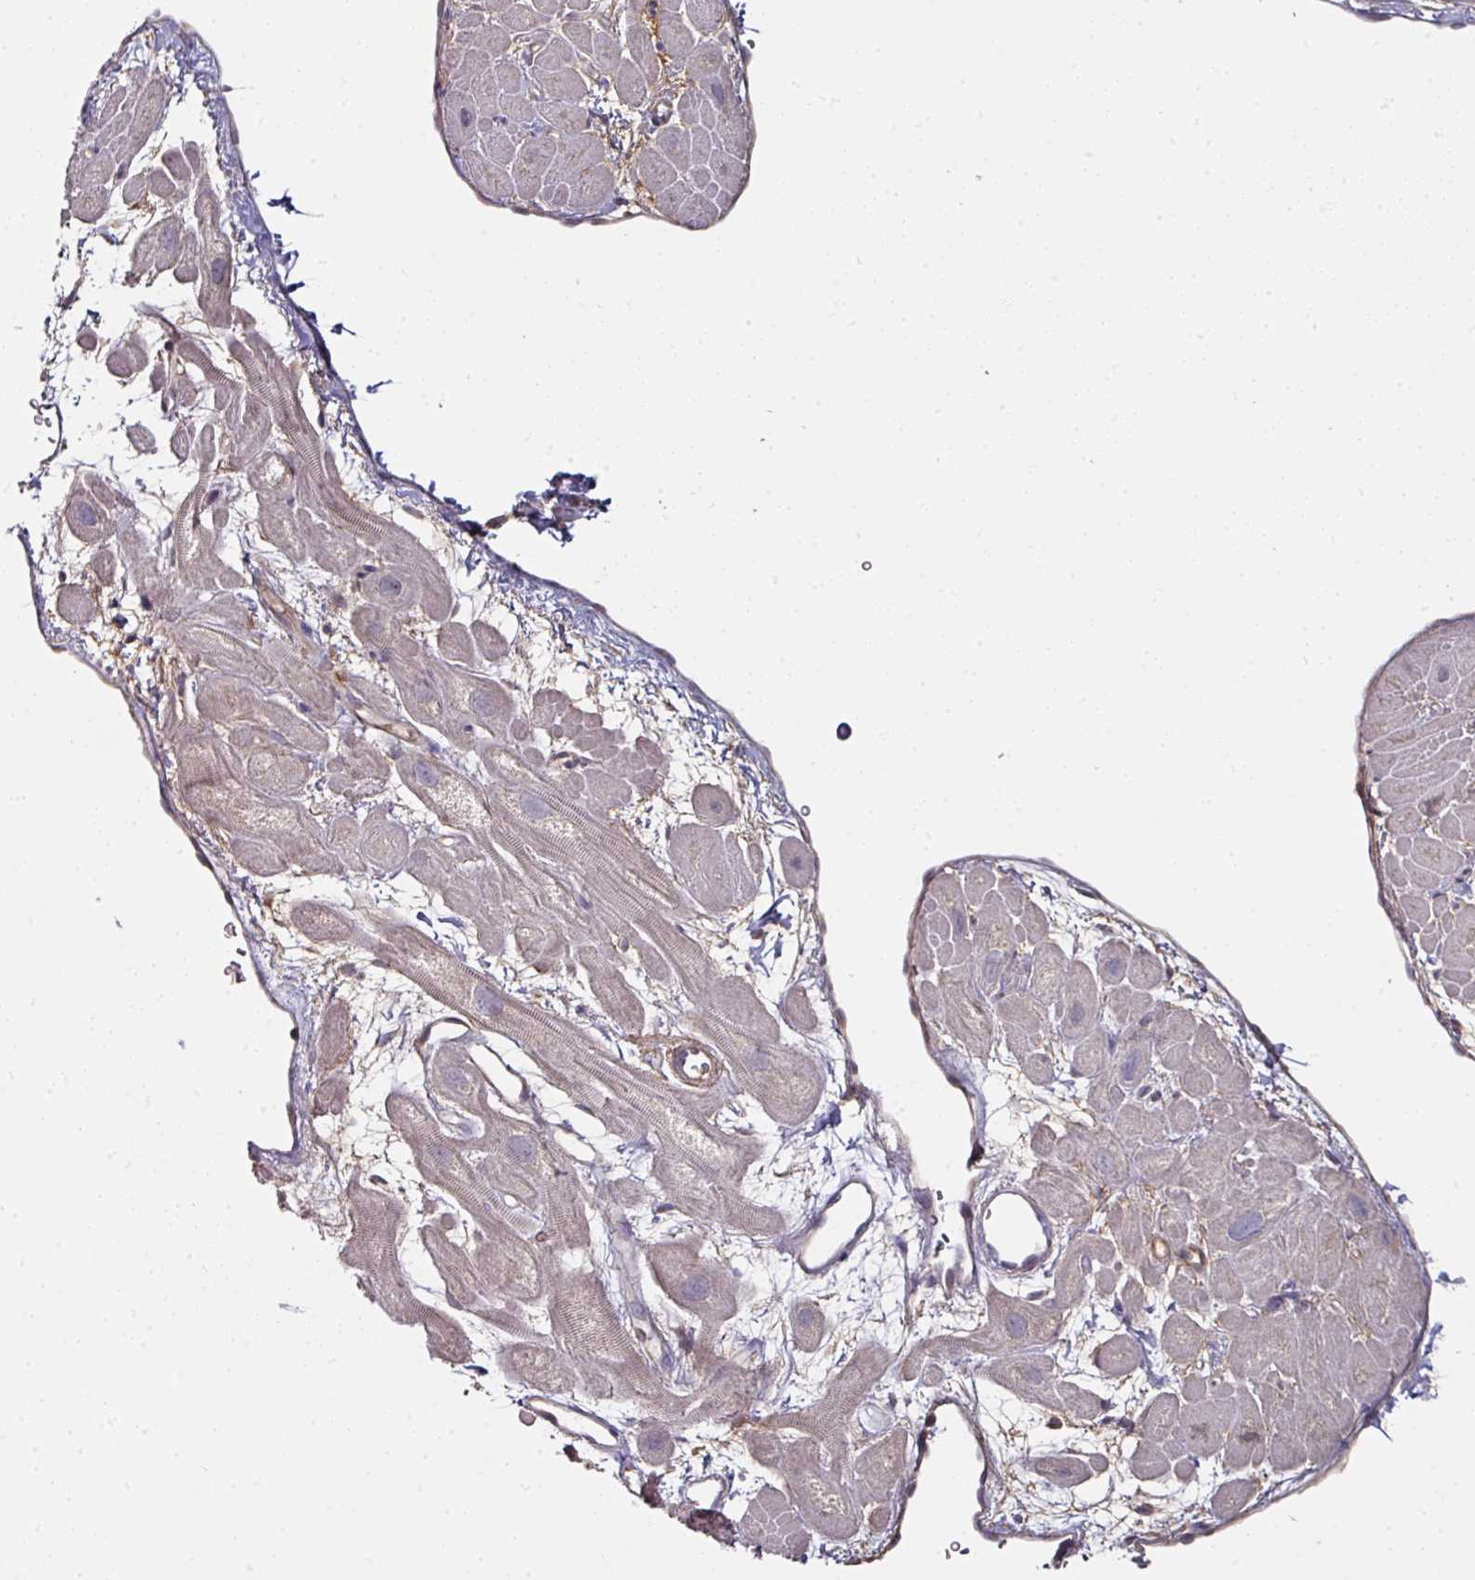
{"staining": {"intensity": "weak", "quantity": "<25%", "location": "cytoplasmic/membranous"}, "tissue": "heart muscle", "cell_type": "Cardiomyocytes", "image_type": "normal", "snomed": [{"axis": "morphology", "description": "Normal tissue, NOS"}, {"axis": "topography", "description": "Heart"}], "caption": "This photomicrograph is of unremarkable heart muscle stained with immunohistochemistry to label a protein in brown with the nuclei are counter-stained blue. There is no staining in cardiomyocytes.", "gene": "CTDSP2", "patient": {"sex": "male", "age": 49}}